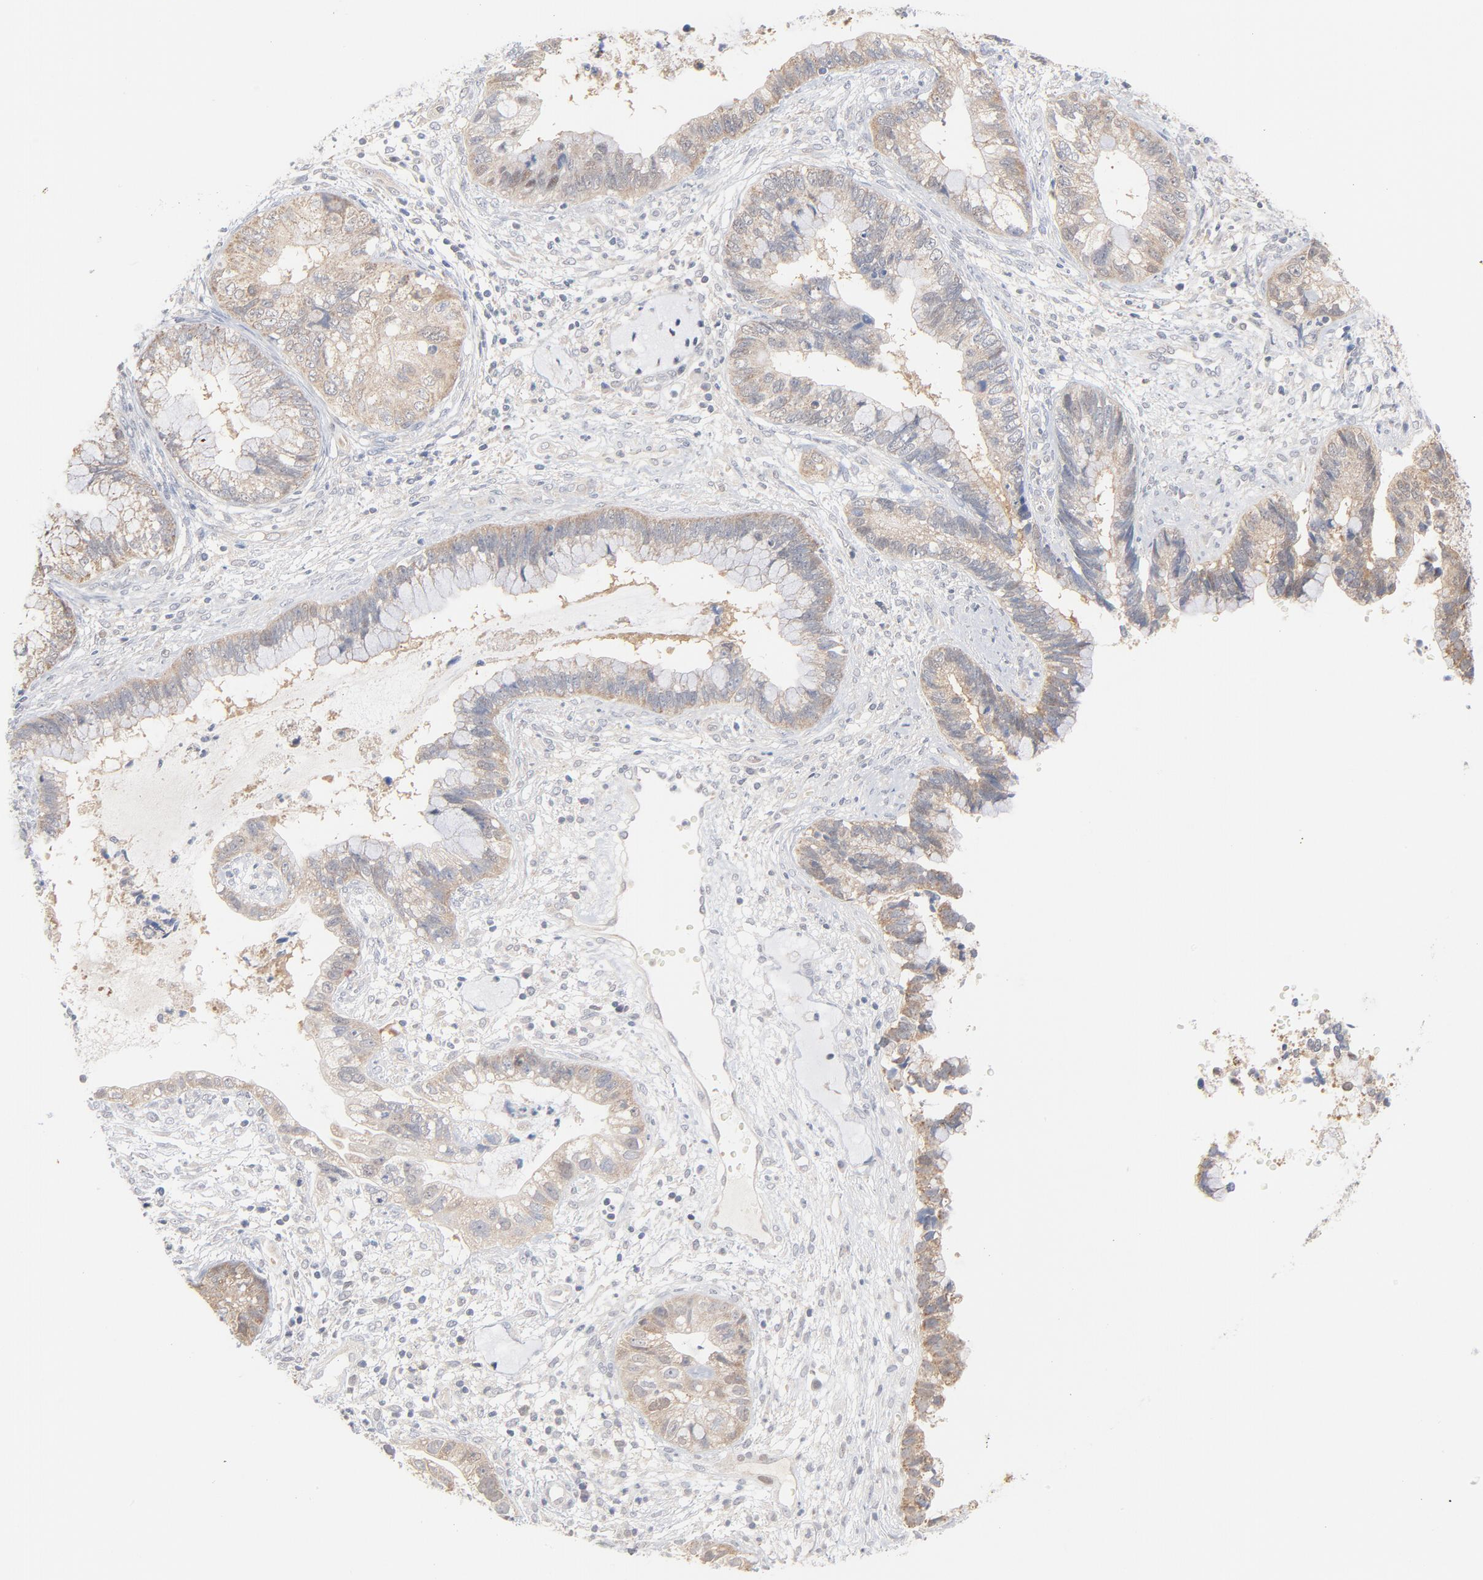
{"staining": {"intensity": "weak", "quantity": ">75%", "location": "cytoplasmic/membranous"}, "tissue": "cervical cancer", "cell_type": "Tumor cells", "image_type": "cancer", "snomed": [{"axis": "morphology", "description": "Adenocarcinoma, NOS"}, {"axis": "topography", "description": "Cervix"}], "caption": "Brown immunohistochemical staining in human adenocarcinoma (cervical) exhibits weak cytoplasmic/membranous positivity in about >75% of tumor cells.", "gene": "UBL4A", "patient": {"sex": "female", "age": 44}}